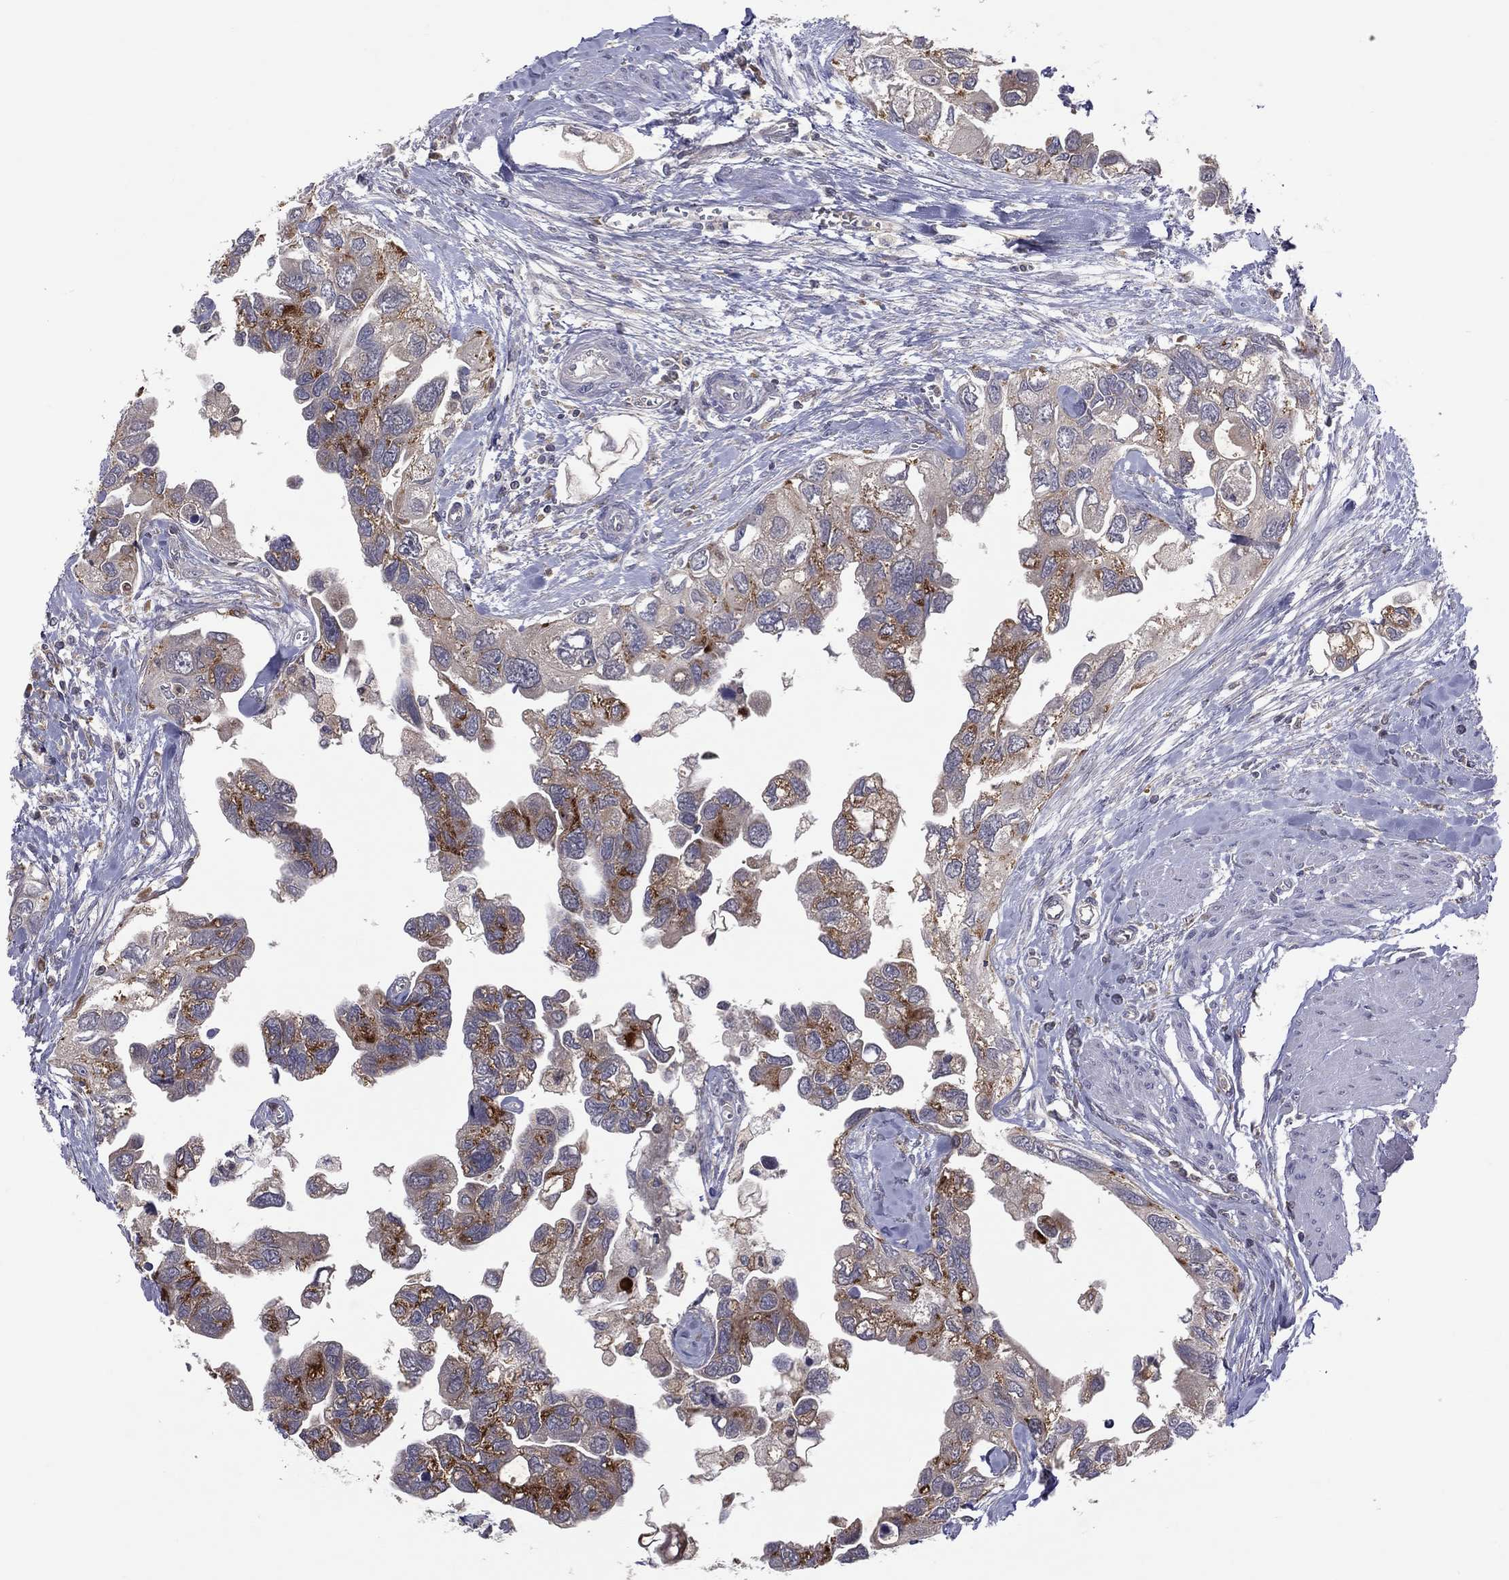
{"staining": {"intensity": "strong", "quantity": "25%-75%", "location": "cytoplasmic/membranous"}, "tissue": "urothelial cancer", "cell_type": "Tumor cells", "image_type": "cancer", "snomed": [{"axis": "morphology", "description": "Urothelial carcinoma, High grade"}, {"axis": "topography", "description": "Urinary bladder"}], "caption": "Human urothelial cancer stained with a protein marker exhibits strong staining in tumor cells.", "gene": "STARD3", "patient": {"sex": "male", "age": 59}}